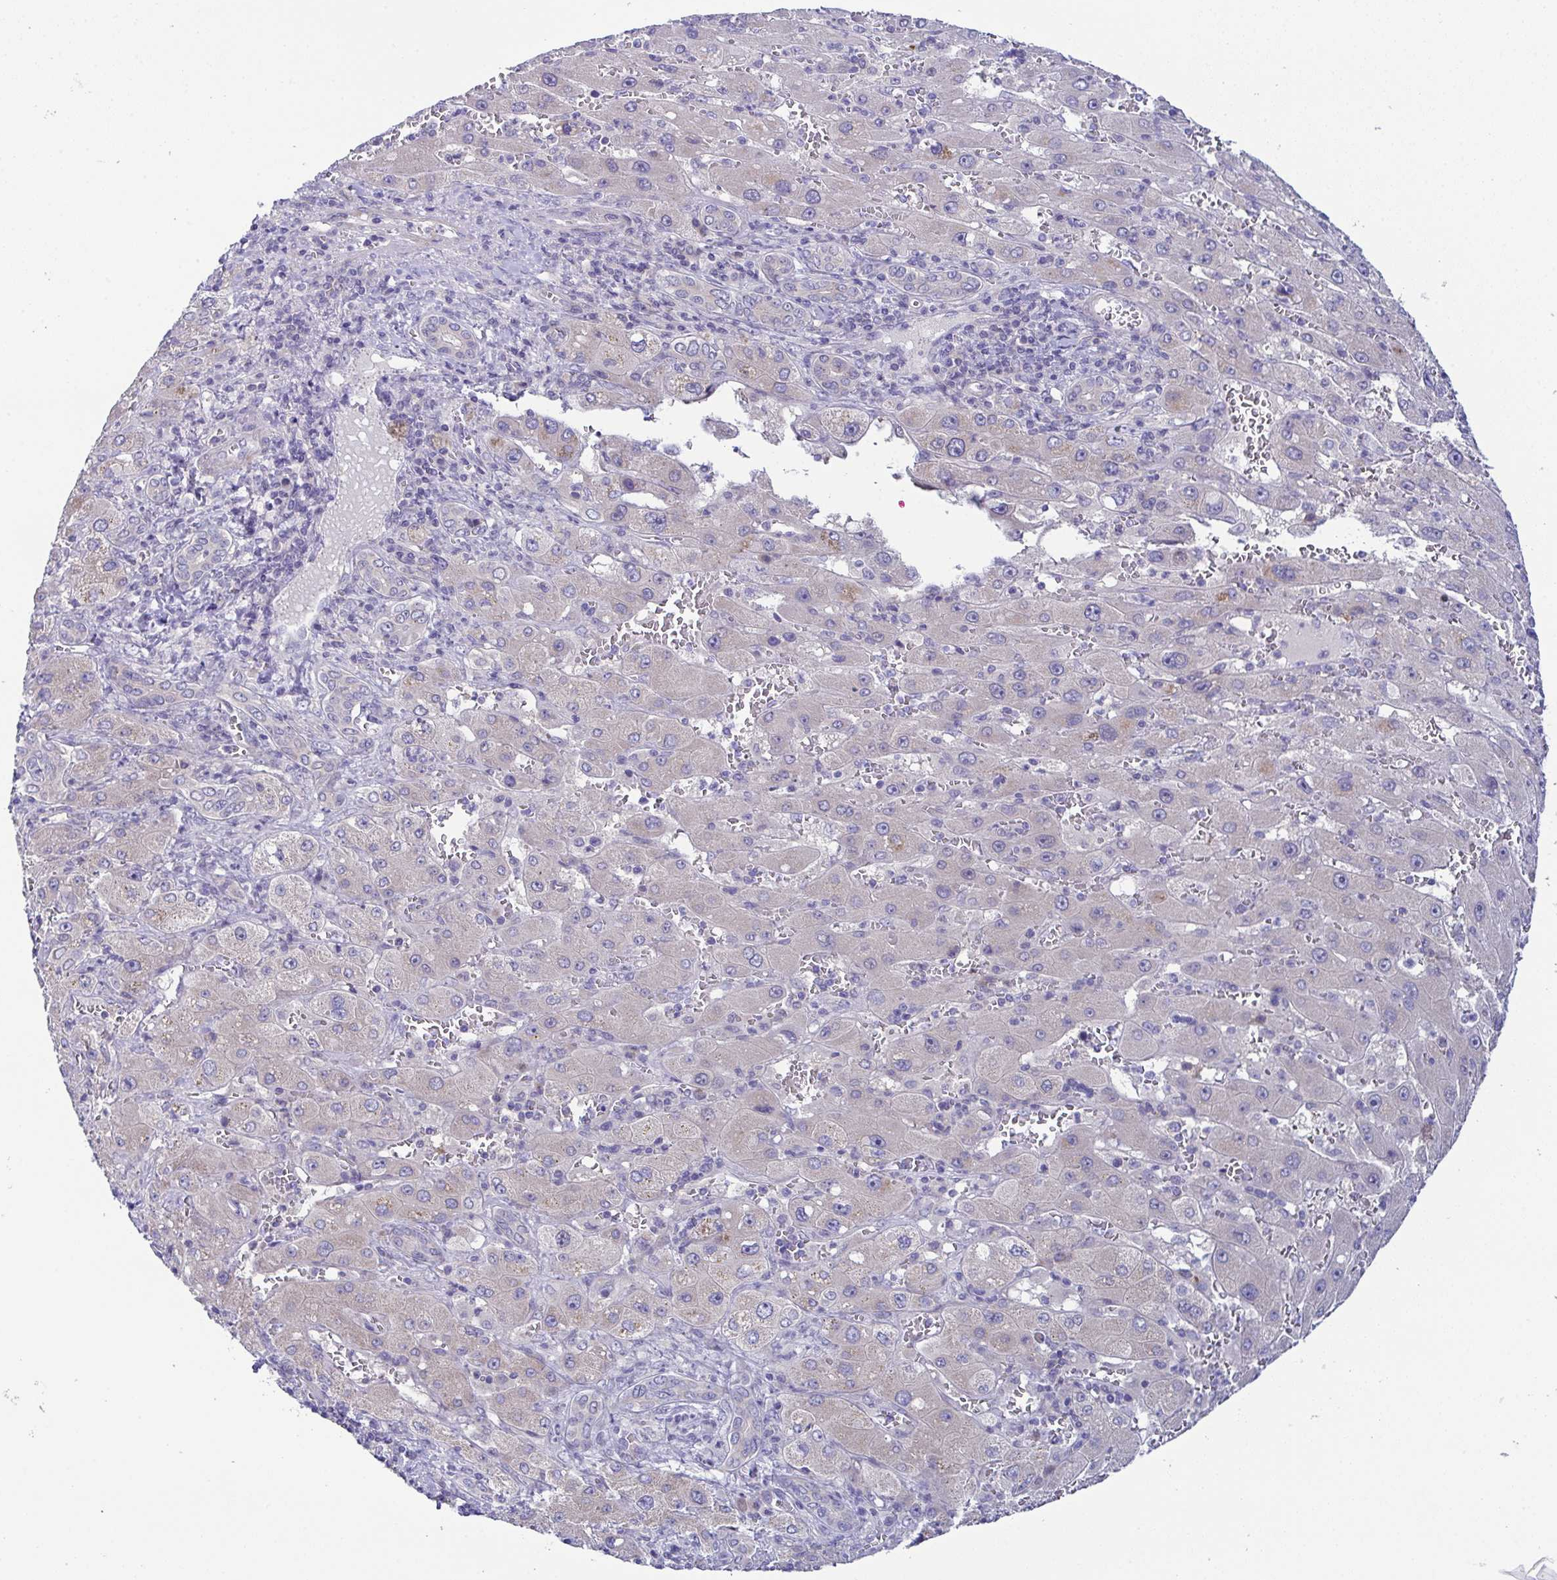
{"staining": {"intensity": "weak", "quantity": "25%-75%", "location": "cytoplasmic/membranous"}, "tissue": "liver cancer", "cell_type": "Tumor cells", "image_type": "cancer", "snomed": [{"axis": "morphology", "description": "Carcinoma, Hepatocellular, NOS"}, {"axis": "topography", "description": "Liver"}], "caption": "A low amount of weak cytoplasmic/membranous positivity is present in about 25%-75% of tumor cells in liver cancer (hepatocellular carcinoma) tissue.", "gene": "CFAP97D1", "patient": {"sex": "female", "age": 73}}